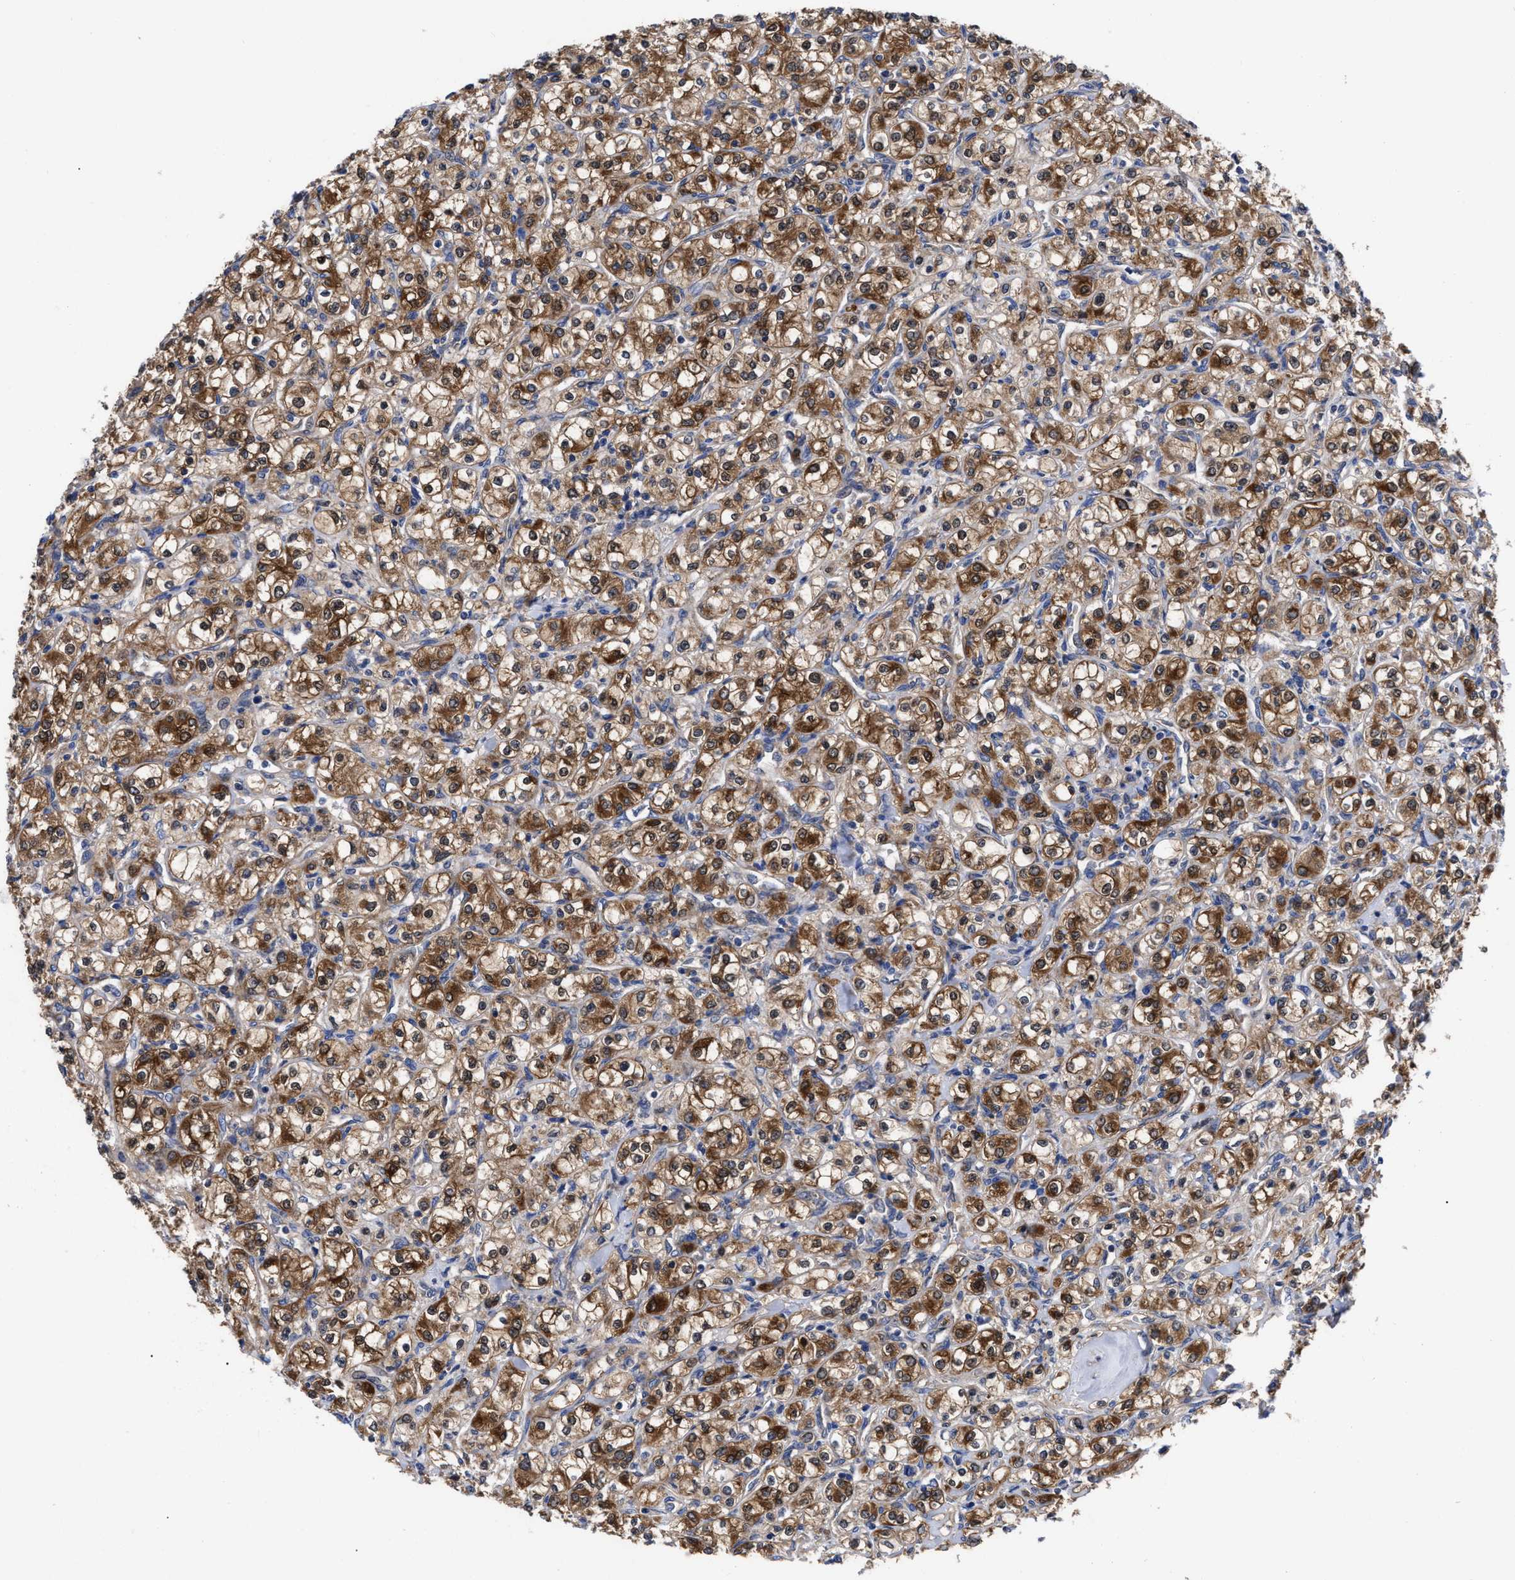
{"staining": {"intensity": "moderate", "quantity": ">75%", "location": "cytoplasmic/membranous,nuclear"}, "tissue": "renal cancer", "cell_type": "Tumor cells", "image_type": "cancer", "snomed": [{"axis": "morphology", "description": "Adenocarcinoma, NOS"}, {"axis": "topography", "description": "Kidney"}], "caption": "Immunohistochemical staining of renal cancer (adenocarcinoma) shows medium levels of moderate cytoplasmic/membranous and nuclear protein staining in about >75% of tumor cells.", "gene": "RBKS", "patient": {"sex": "male", "age": 77}}